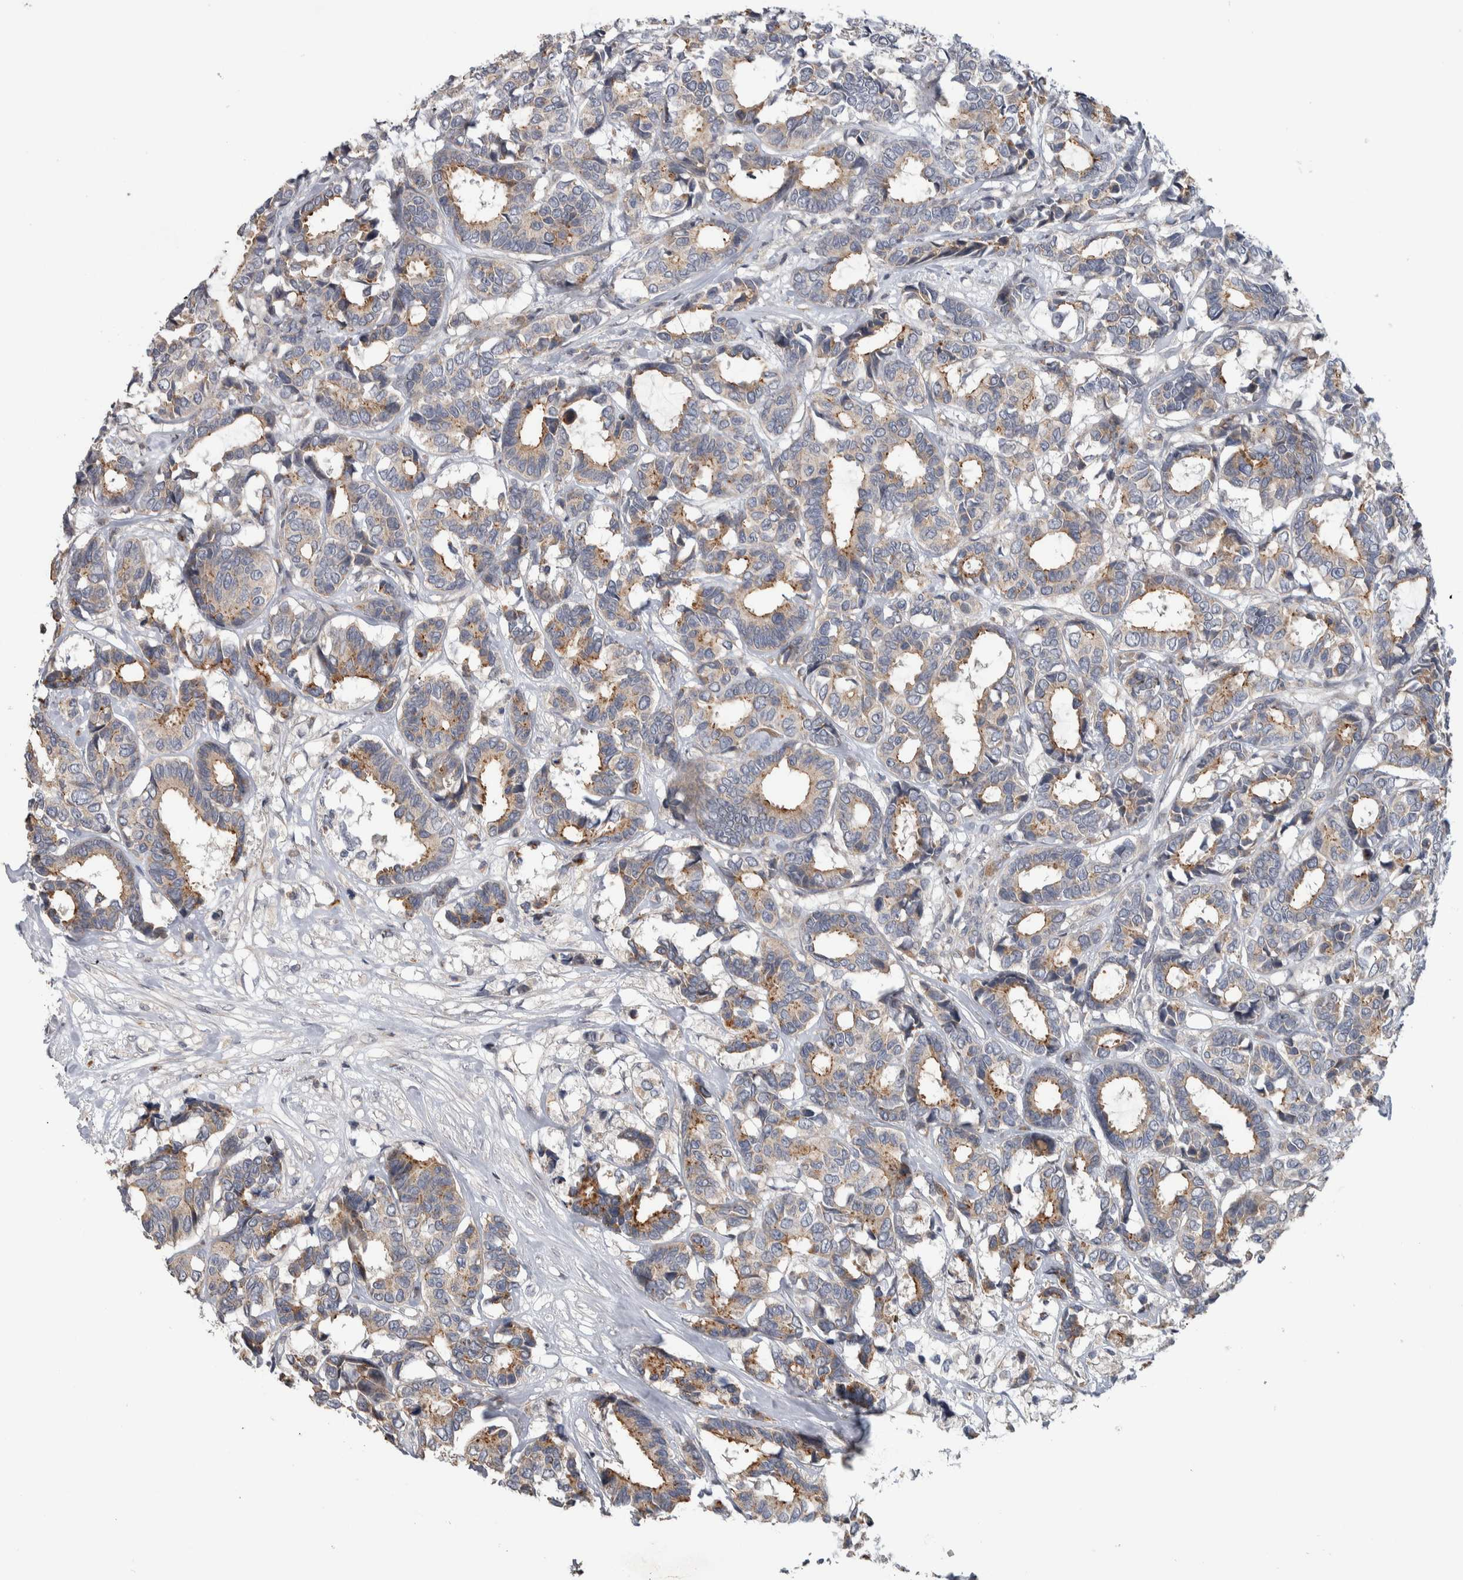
{"staining": {"intensity": "moderate", "quantity": "25%-75%", "location": "cytoplasmic/membranous"}, "tissue": "breast cancer", "cell_type": "Tumor cells", "image_type": "cancer", "snomed": [{"axis": "morphology", "description": "Duct carcinoma"}, {"axis": "topography", "description": "Breast"}], "caption": "Human breast infiltrating ductal carcinoma stained with a protein marker displays moderate staining in tumor cells.", "gene": "FAM83G", "patient": {"sex": "female", "age": 87}}